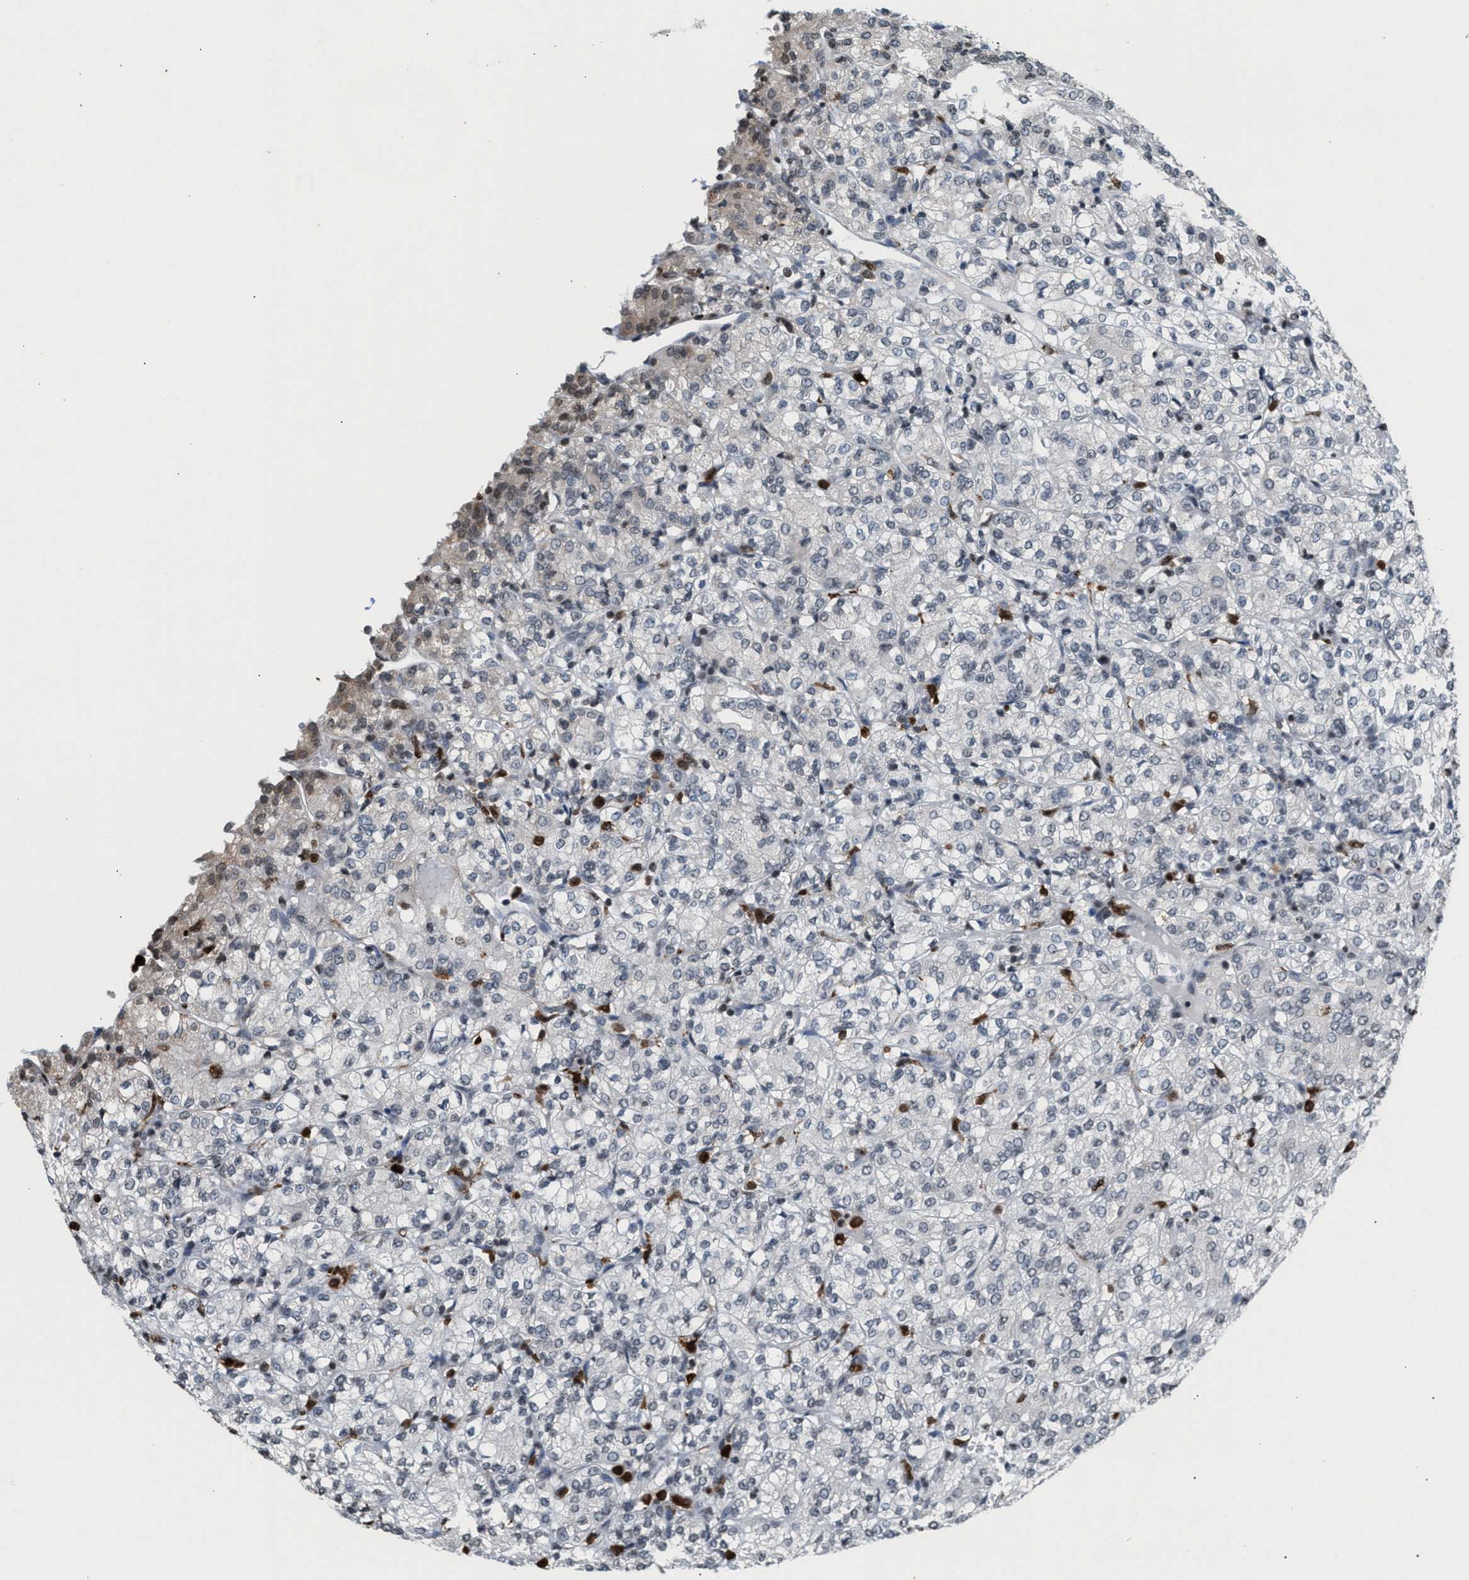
{"staining": {"intensity": "weak", "quantity": "<25%", "location": "cytoplasmic/membranous,nuclear"}, "tissue": "renal cancer", "cell_type": "Tumor cells", "image_type": "cancer", "snomed": [{"axis": "morphology", "description": "Adenocarcinoma, NOS"}, {"axis": "topography", "description": "Kidney"}], "caption": "Protein analysis of renal adenocarcinoma displays no significant staining in tumor cells. (IHC, brightfield microscopy, high magnification).", "gene": "PRUNE2", "patient": {"sex": "male", "age": 77}}